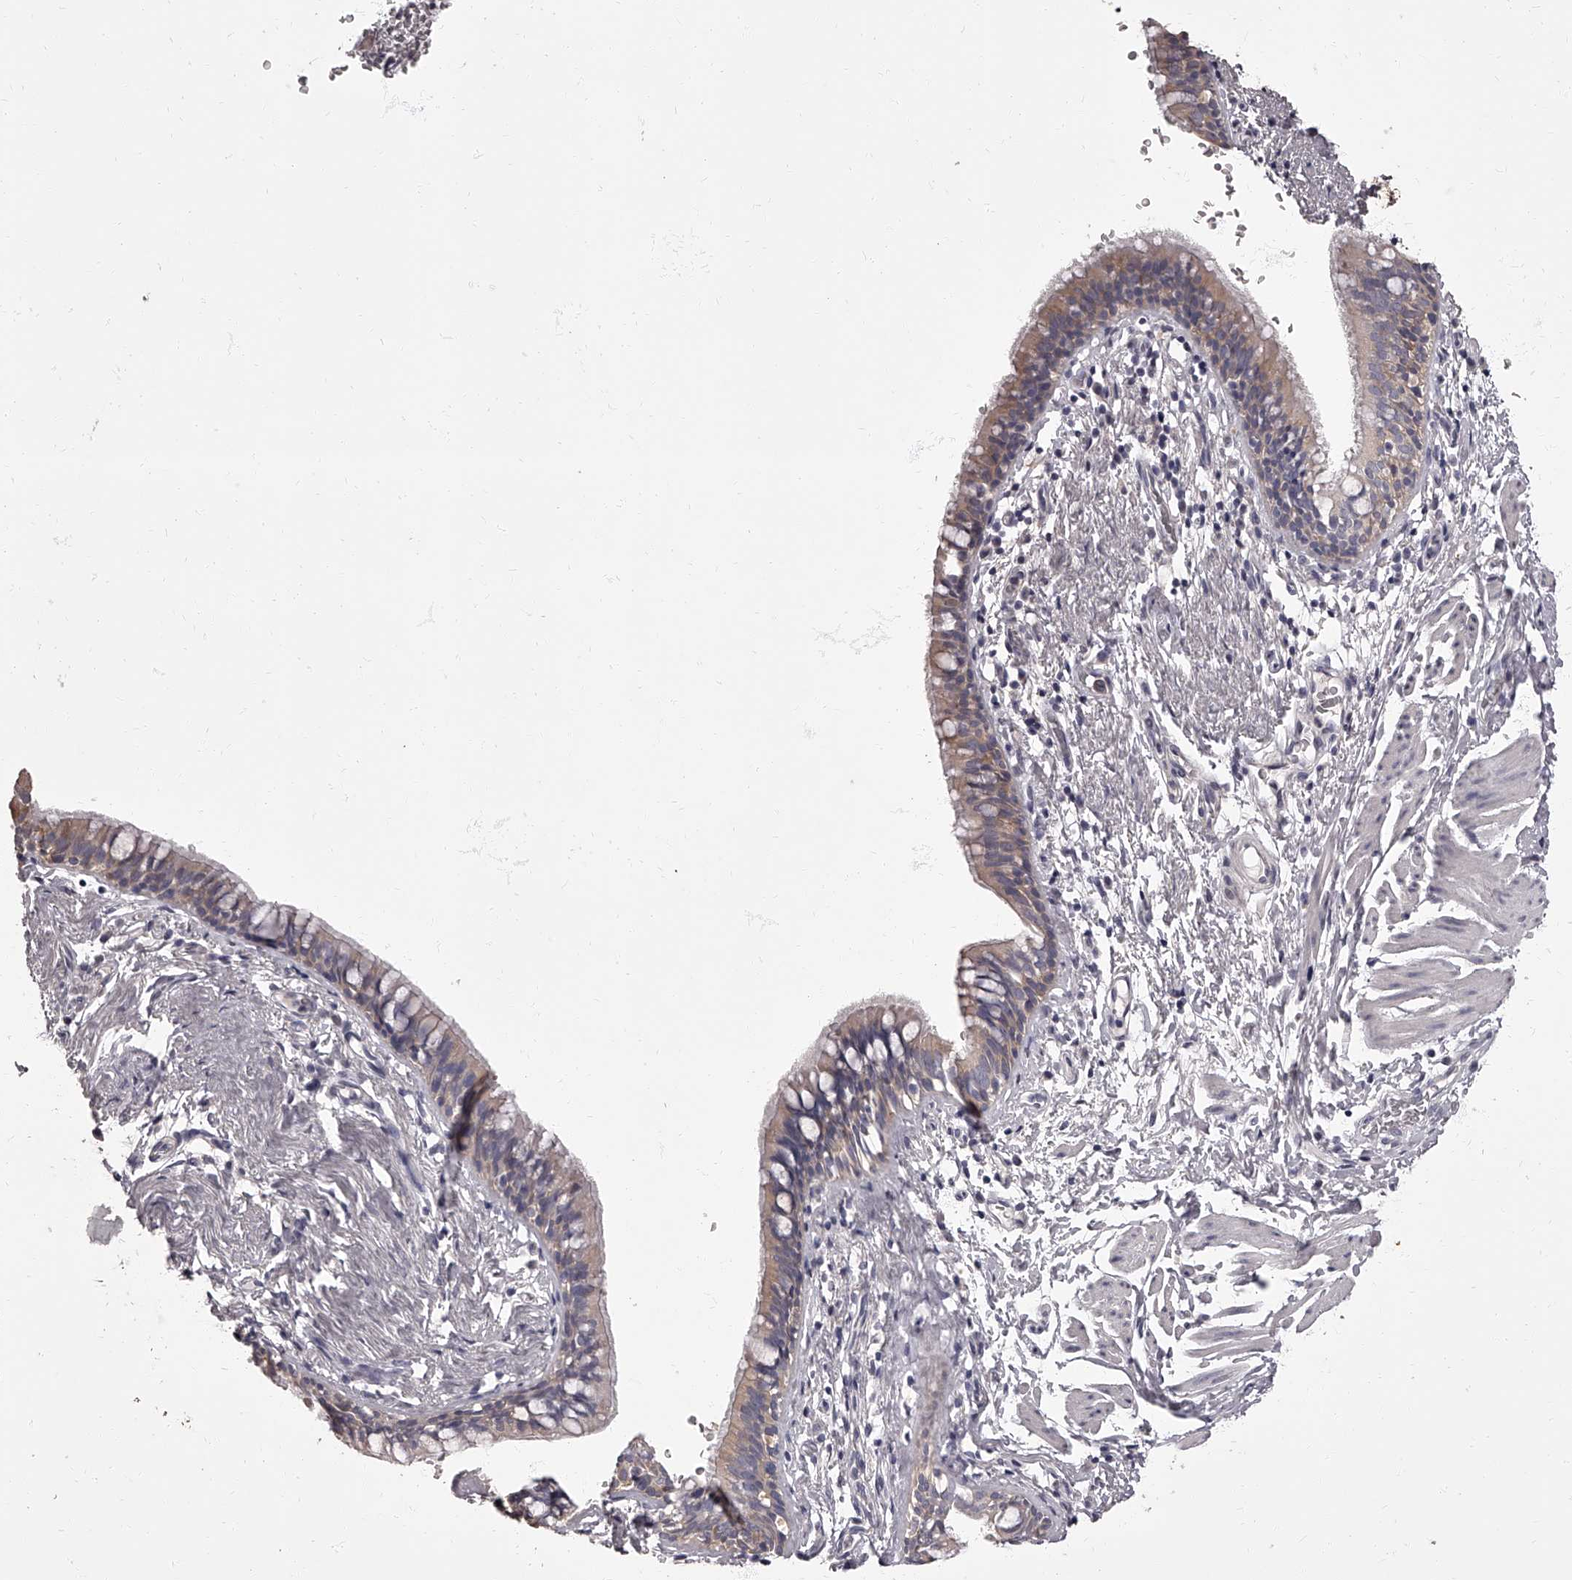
{"staining": {"intensity": "weak", "quantity": "25%-75%", "location": "cytoplasmic/membranous"}, "tissue": "bronchus", "cell_type": "Respiratory epithelial cells", "image_type": "normal", "snomed": [{"axis": "morphology", "description": "Normal tissue, NOS"}, {"axis": "topography", "description": "Cartilage tissue"}, {"axis": "topography", "description": "Bronchus"}], "caption": "This is an image of immunohistochemistry staining of benign bronchus, which shows weak expression in the cytoplasmic/membranous of respiratory epithelial cells.", "gene": "APEH", "patient": {"sex": "female", "age": 36}}